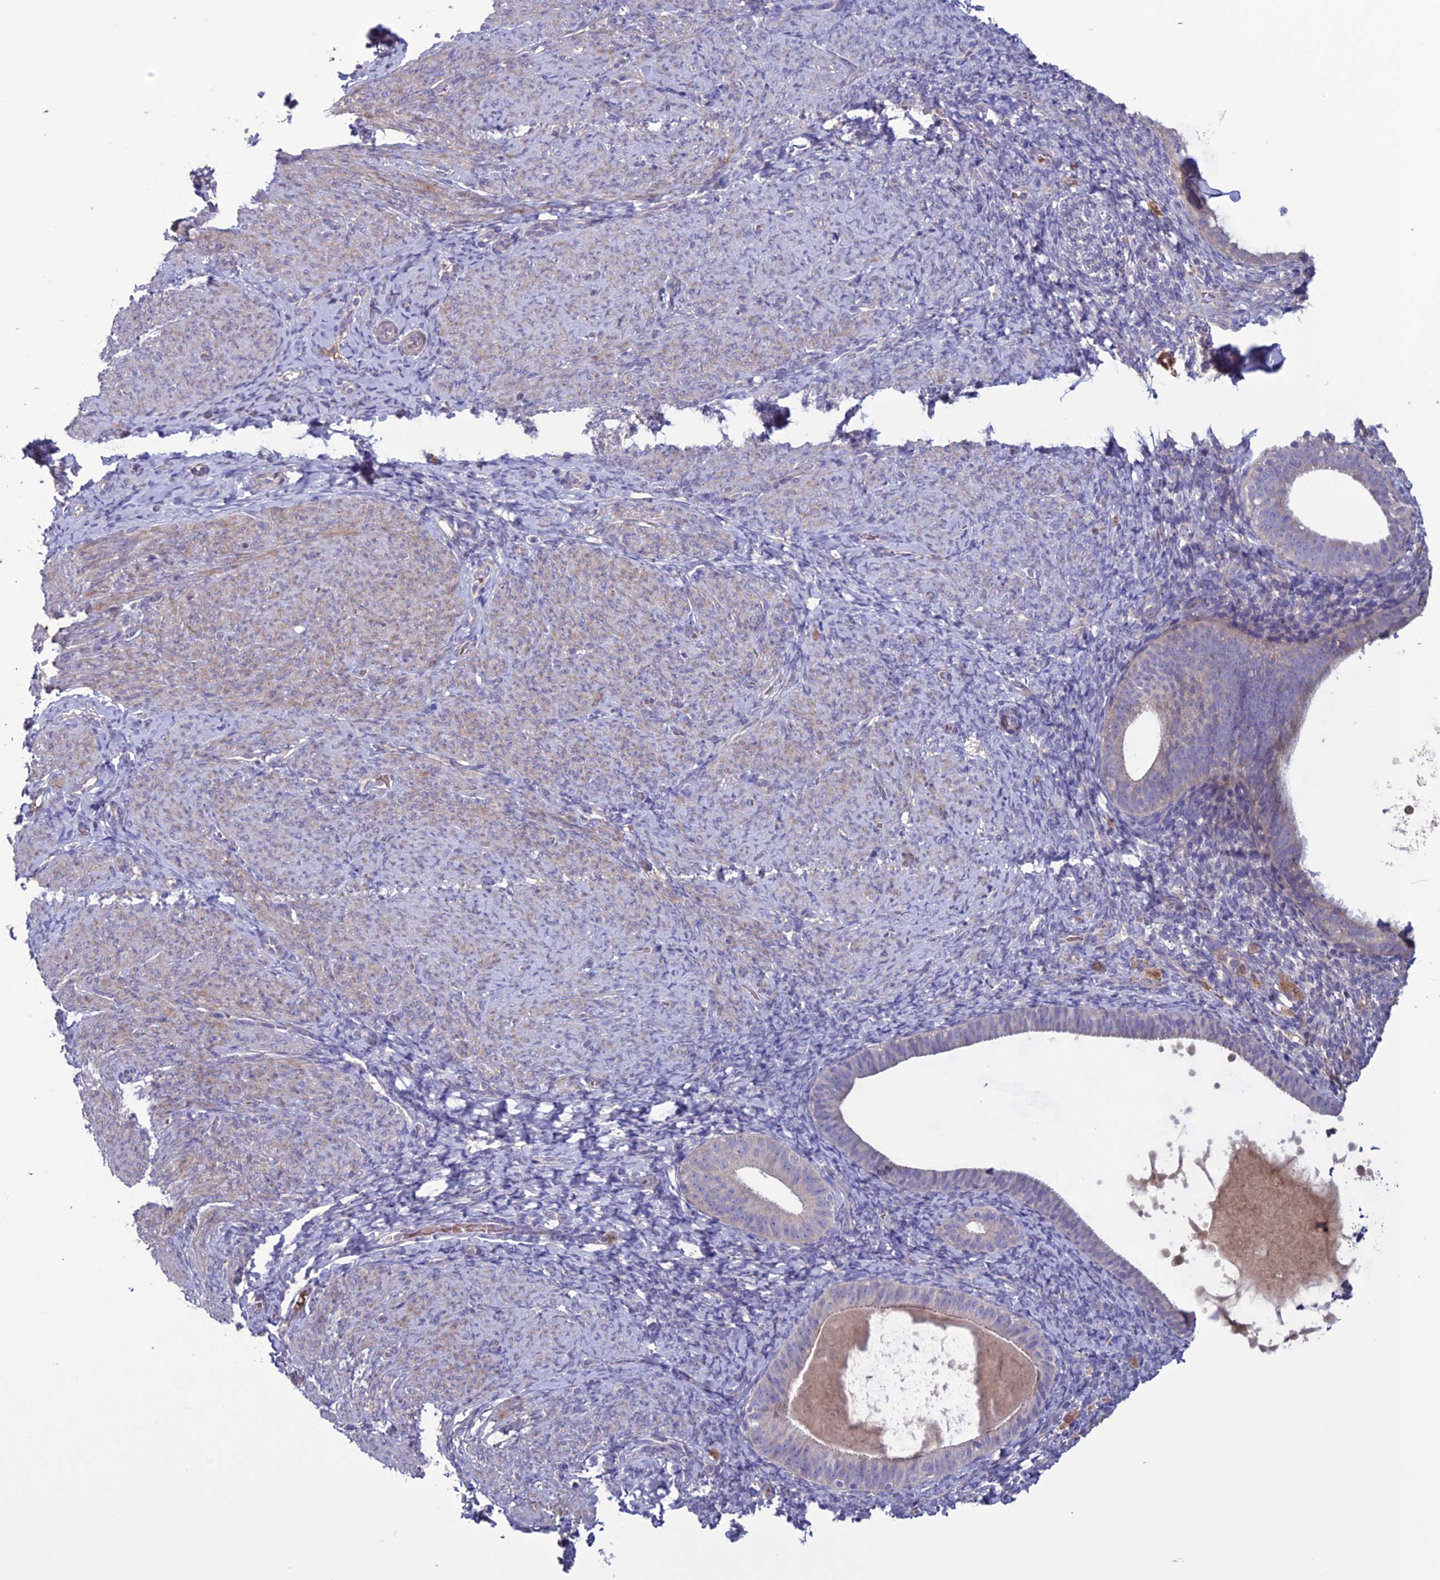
{"staining": {"intensity": "negative", "quantity": "none", "location": "none"}, "tissue": "endometrium", "cell_type": "Cells in endometrial stroma", "image_type": "normal", "snomed": [{"axis": "morphology", "description": "Normal tissue, NOS"}, {"axis": "topography", "description": "Endometrium"}], "caption": "DAB immunohistochemical staining of normal human endometrium exhibits no significant positivity in cells in endometrial stroma.", "gene": "C2orf76", "patient": {"sex": "female", "age": 65}}